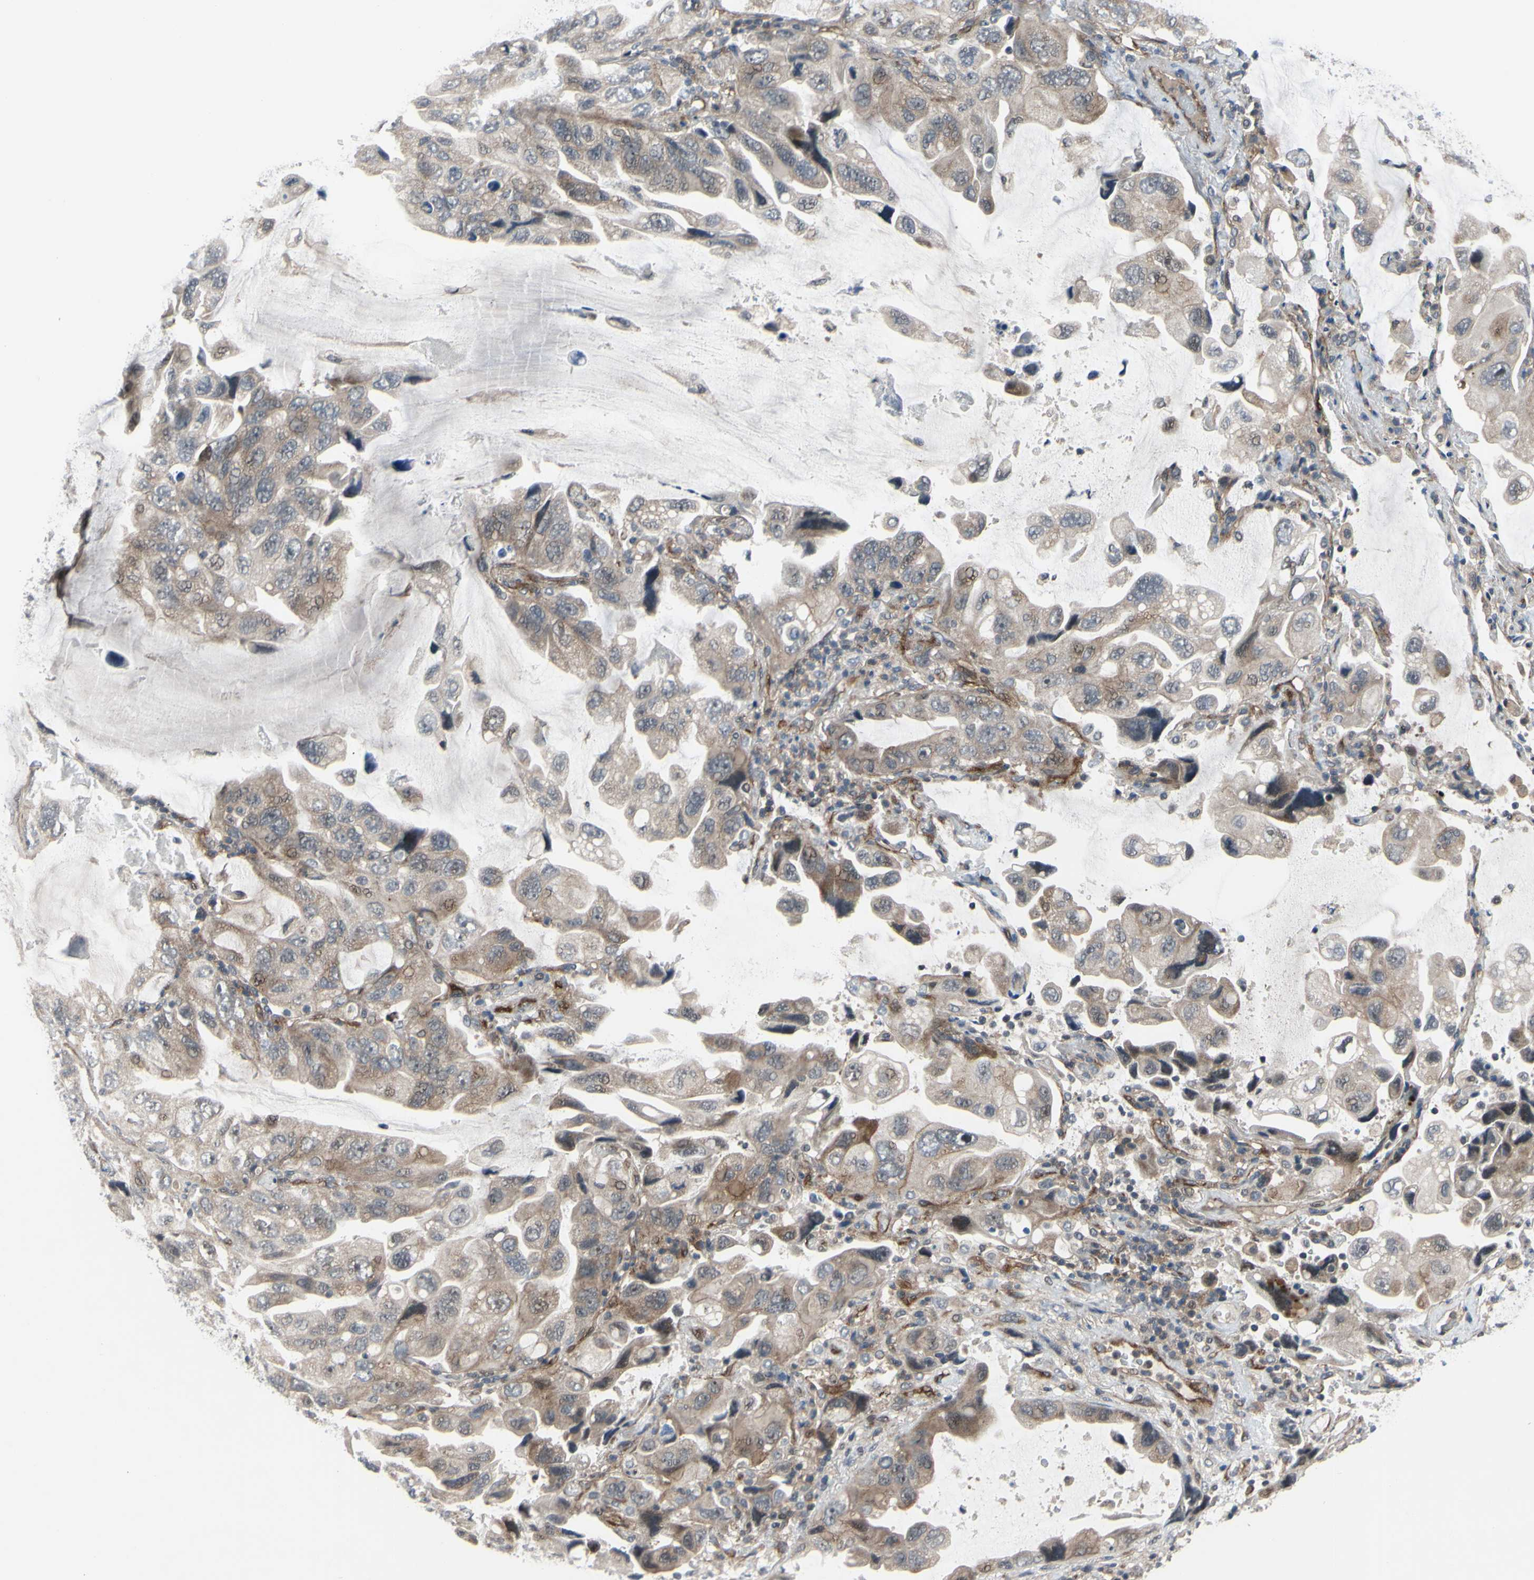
{"staining": {"intensity": "moderate", "quantity": "25%-75%", "location": "cytoplasmic/membranous"}, "tissue": "lung cancer", "cell_type": "Tumor cells", "image_type": "cancer", "snomed": [{"axis": "morphology", "description": "Squamous cell carcinoma, NOS"}, {"axis": "topography", "description": "Lung"}], "caption": "Squamous cell carcinoma (lung) stained for a protein exhibits moderate cytoplasmic/membranous positivity in tumor cells.", "gene": "COMMD9", "patient": {"sex": "female", "age": 73}}